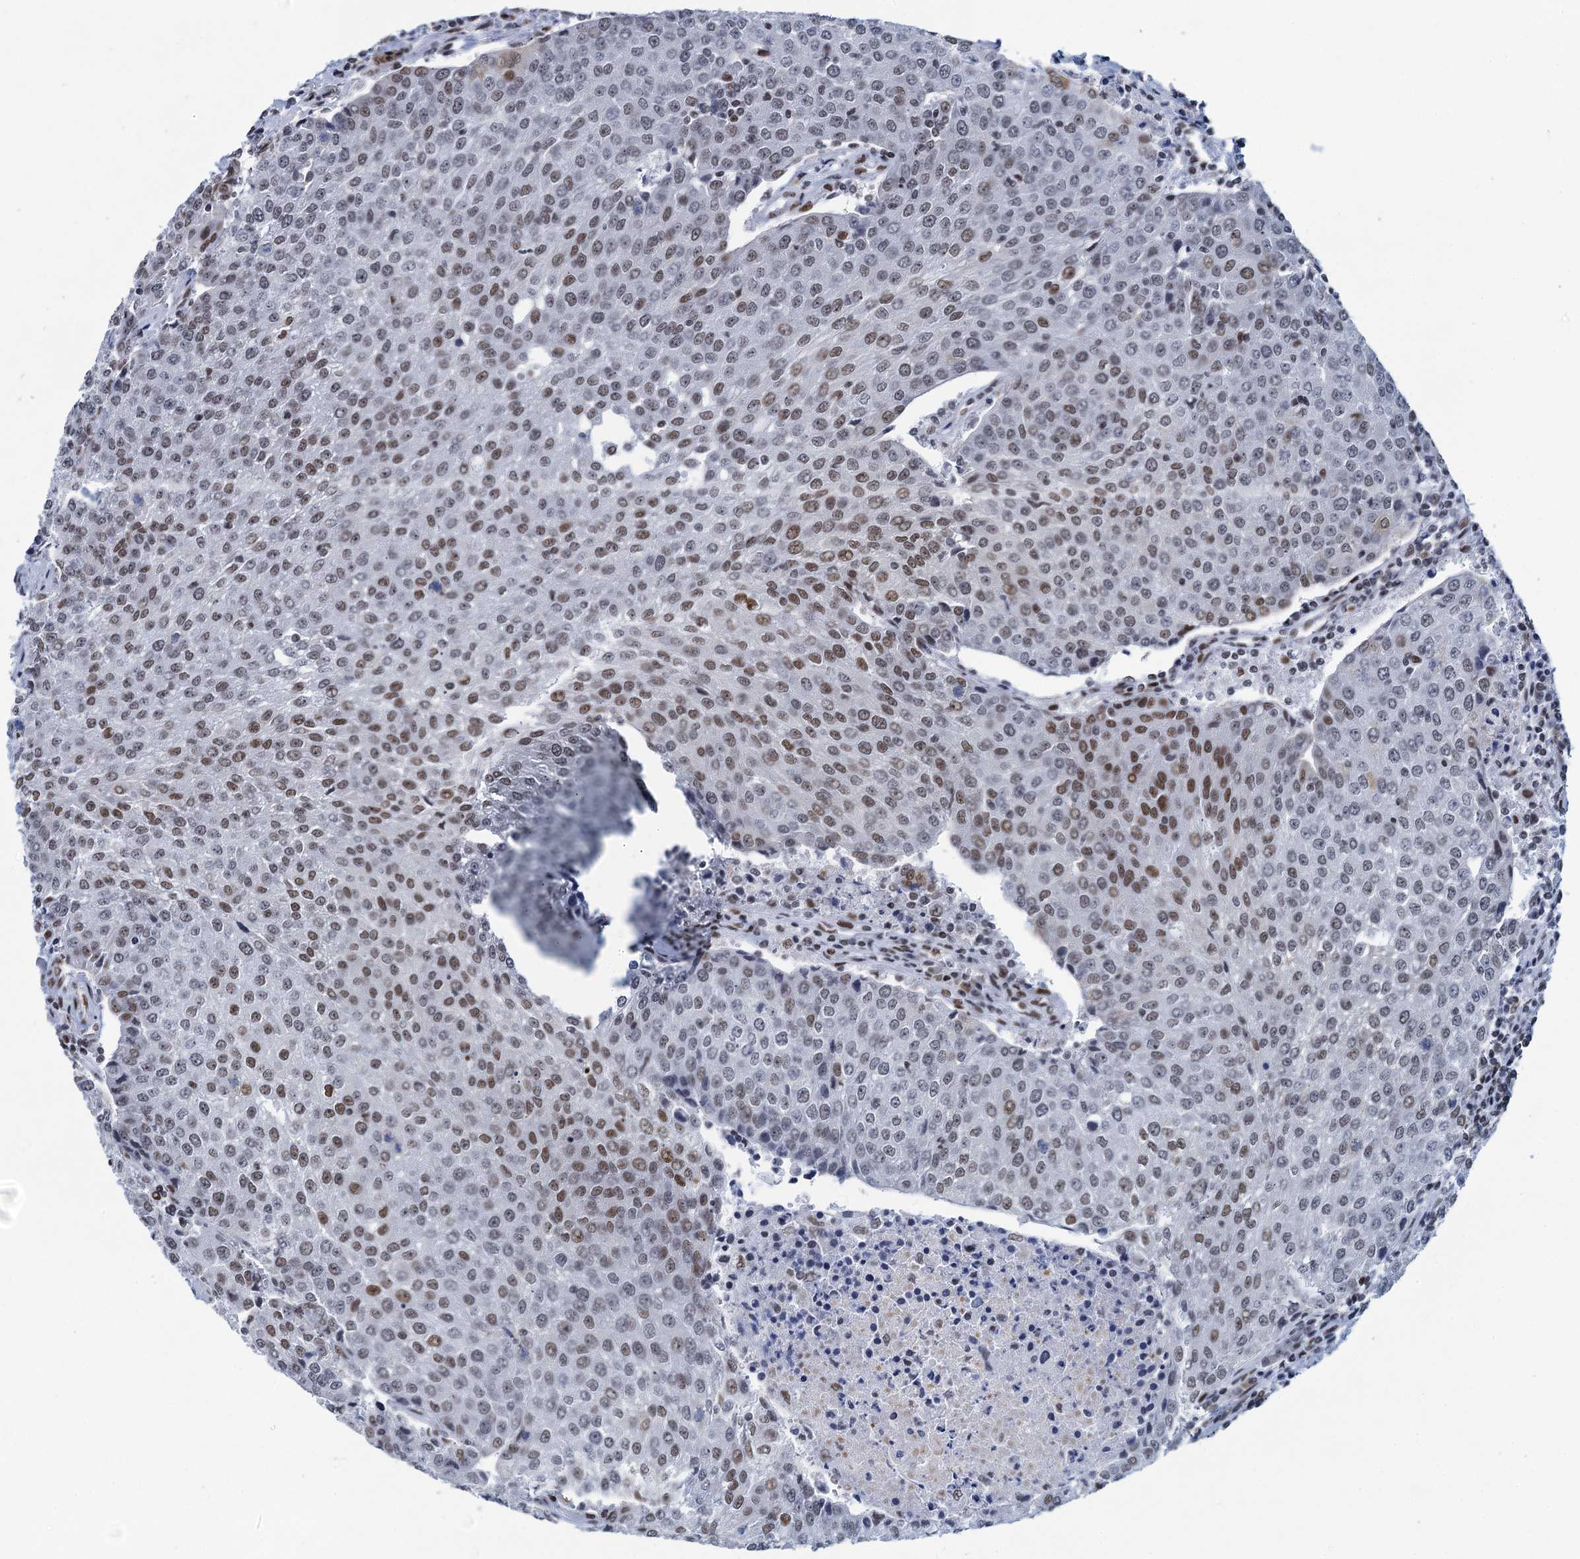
{"staining": {"intensity": "weak", "quantity": "25%-75%", "location": "nuclear"}, "tissue": "urothelial cancer", "cell_type": "Tumor cells", "image_type": "cancer", "snomed": [{"axis": "morphology", "description": "Urothelial carcinoma, High grade"}, {"axis": "topography", "description": "Urinary bladder"}], "caption": "Brown immunohistochemical staining in high-grade urothelial carcinoma demonstrates weak nuclear staining in approximately 25%-75% of tumor cells.", "gene": "HNRNPUL2", "patient": {"sex": "female", "age": 85}}